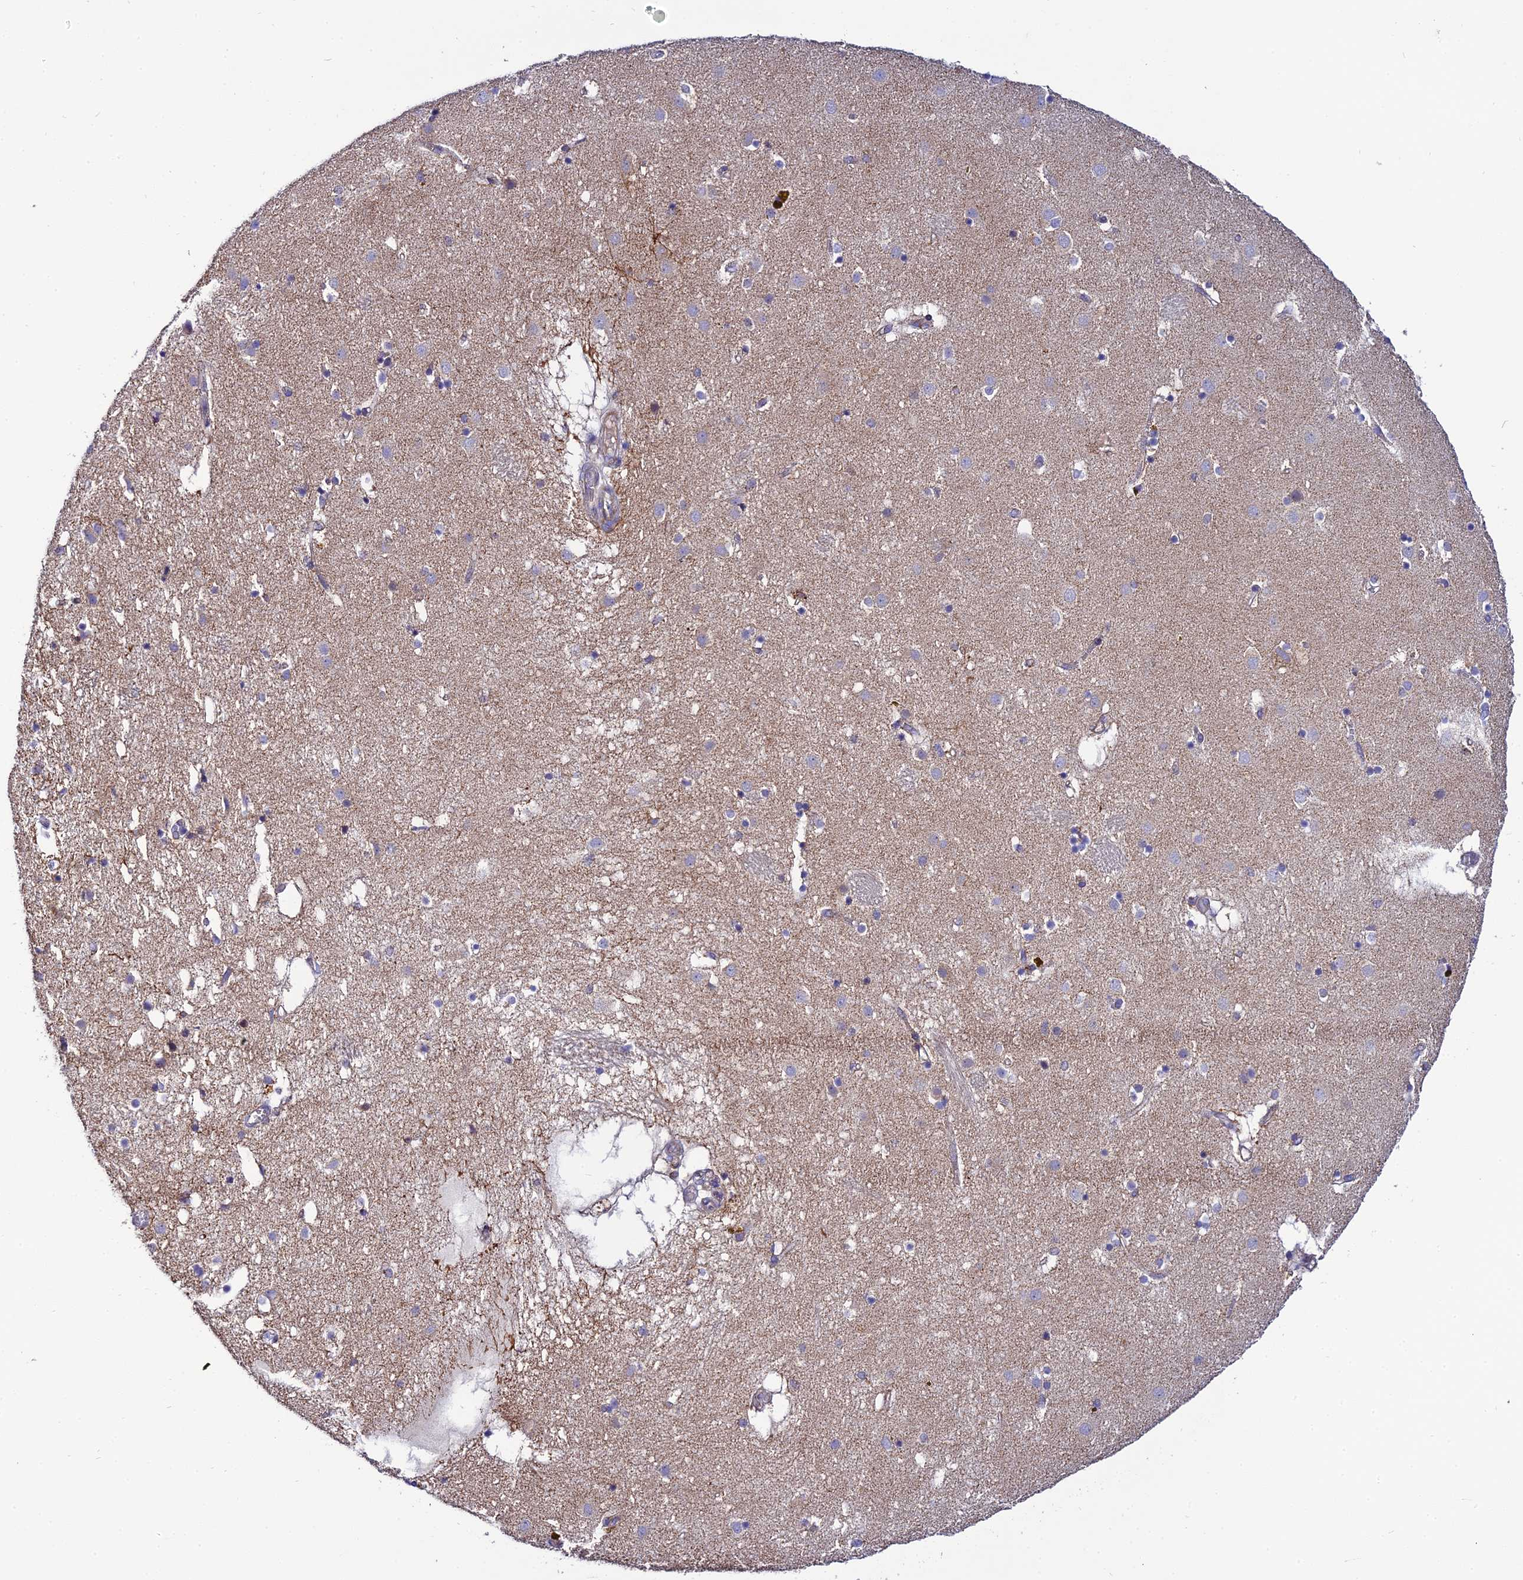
{"staining": {"intensity": "weak", "quantity": "<25%", "location": "cytoplasmic/membranous"}, "tissue": "caudate", "cell_type": "Glial cells", "image_type": "normal", "snomed": [{"axis": "morphology", "description": "Normal tissue, NOS"}, {"axis": "topography", "description": "Lateral ventricle wall"}], "caption": "Caudate stained for a protein using IHC shows no positivity glial cells.", "gene": "NIPSNAP3A", "patient": {"sex": "male", "age": 70}}